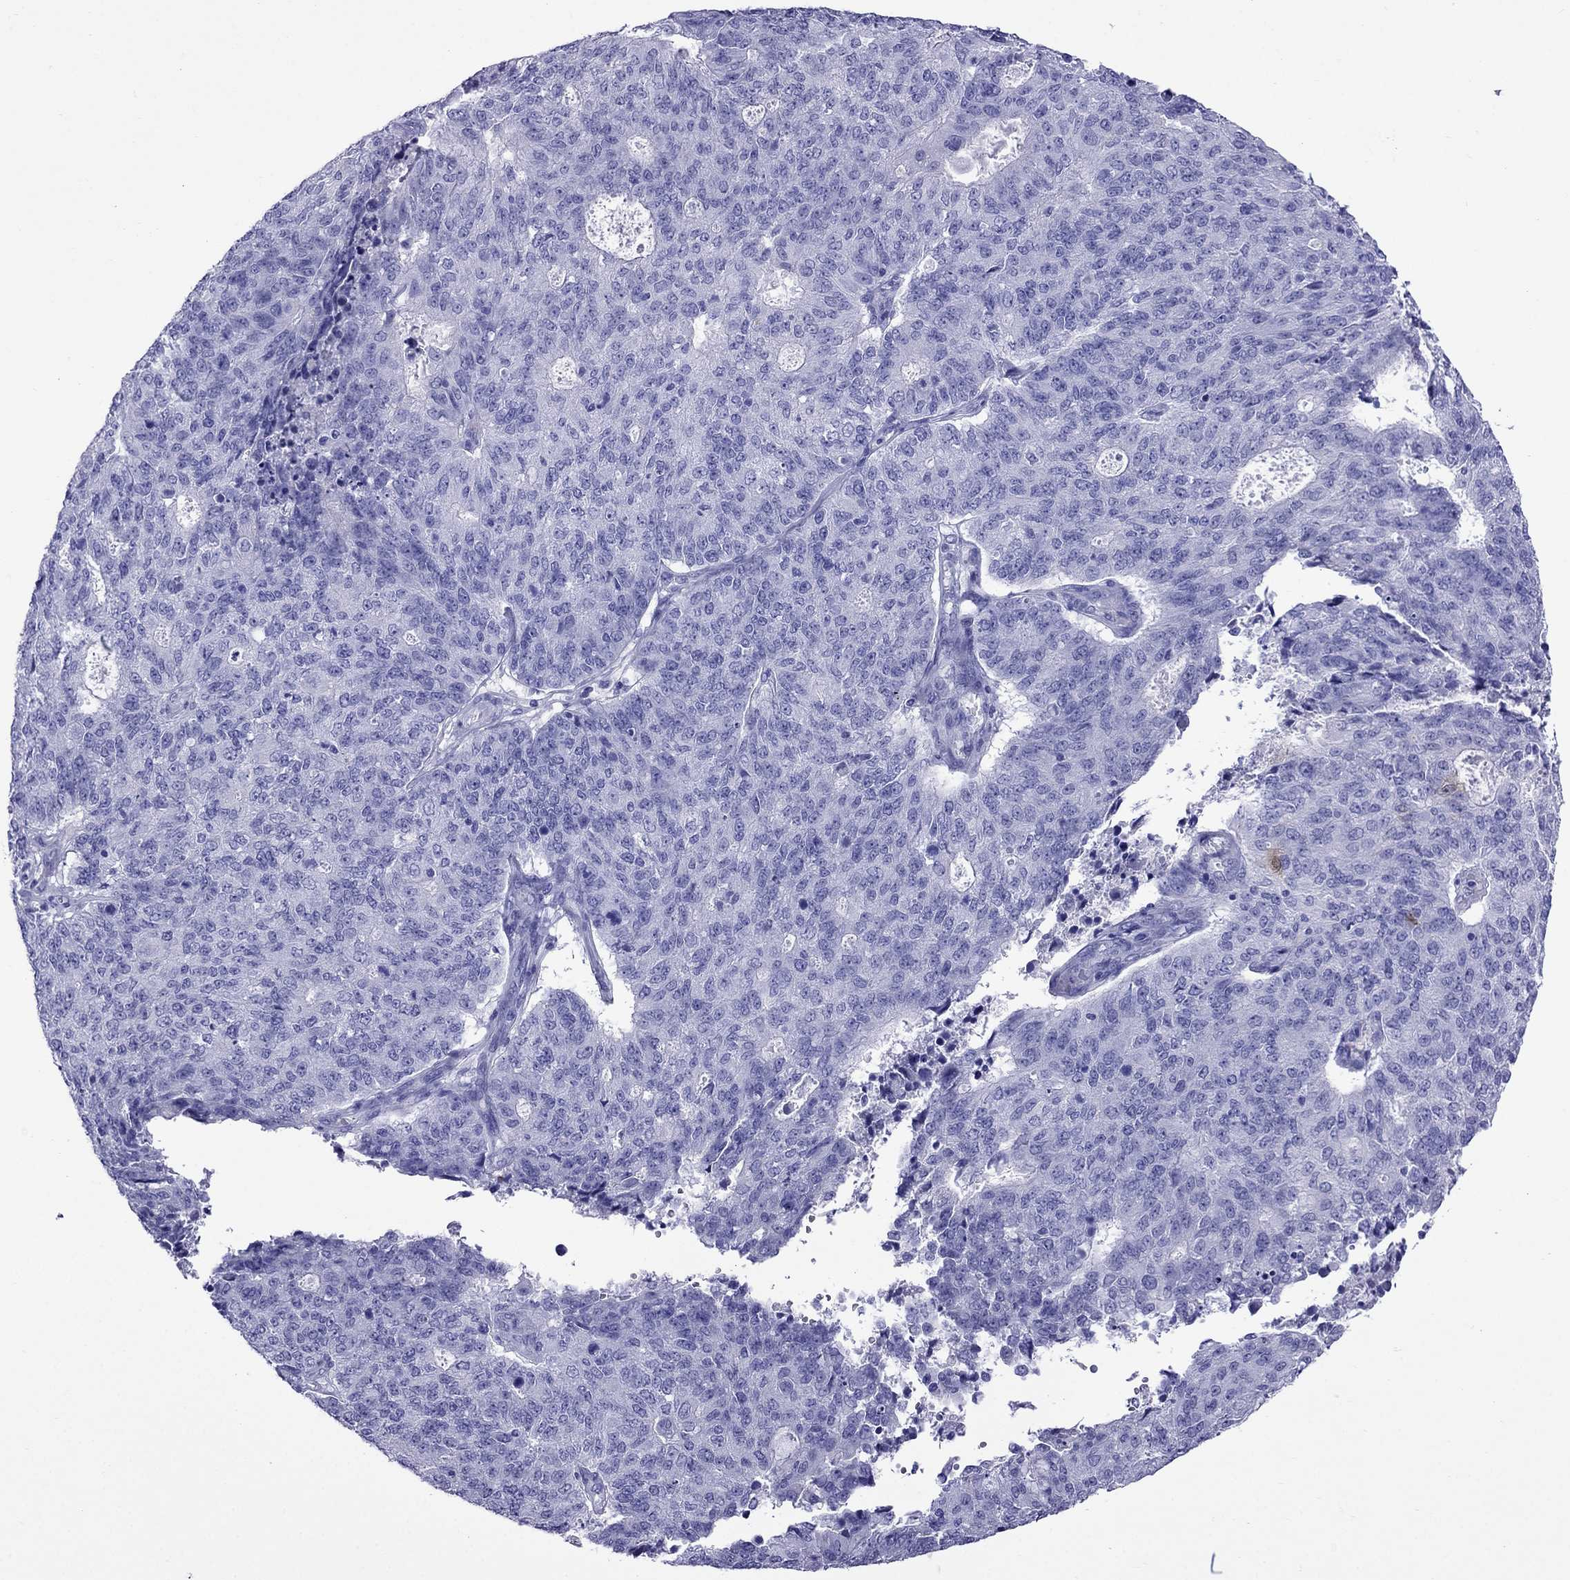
{"staining": {"intensity": "negative", "quantity": "none", "location": "none"}, "tissue": "endometrial cancer", "cell_type": "Tumor cells", "image_type": "cancer", "snomed": [{"axis": "morphology", "description": "Adenocarcinoma, NOS"}, {"axis": "topography", "description": "Endometrium"}], "caption": "Protein analysis of endometrial adenocarcinoma reveals no significant expression in tumor cells.", "gene": "CRYBA1", "patient": {"sex": "female", "age": 82}}